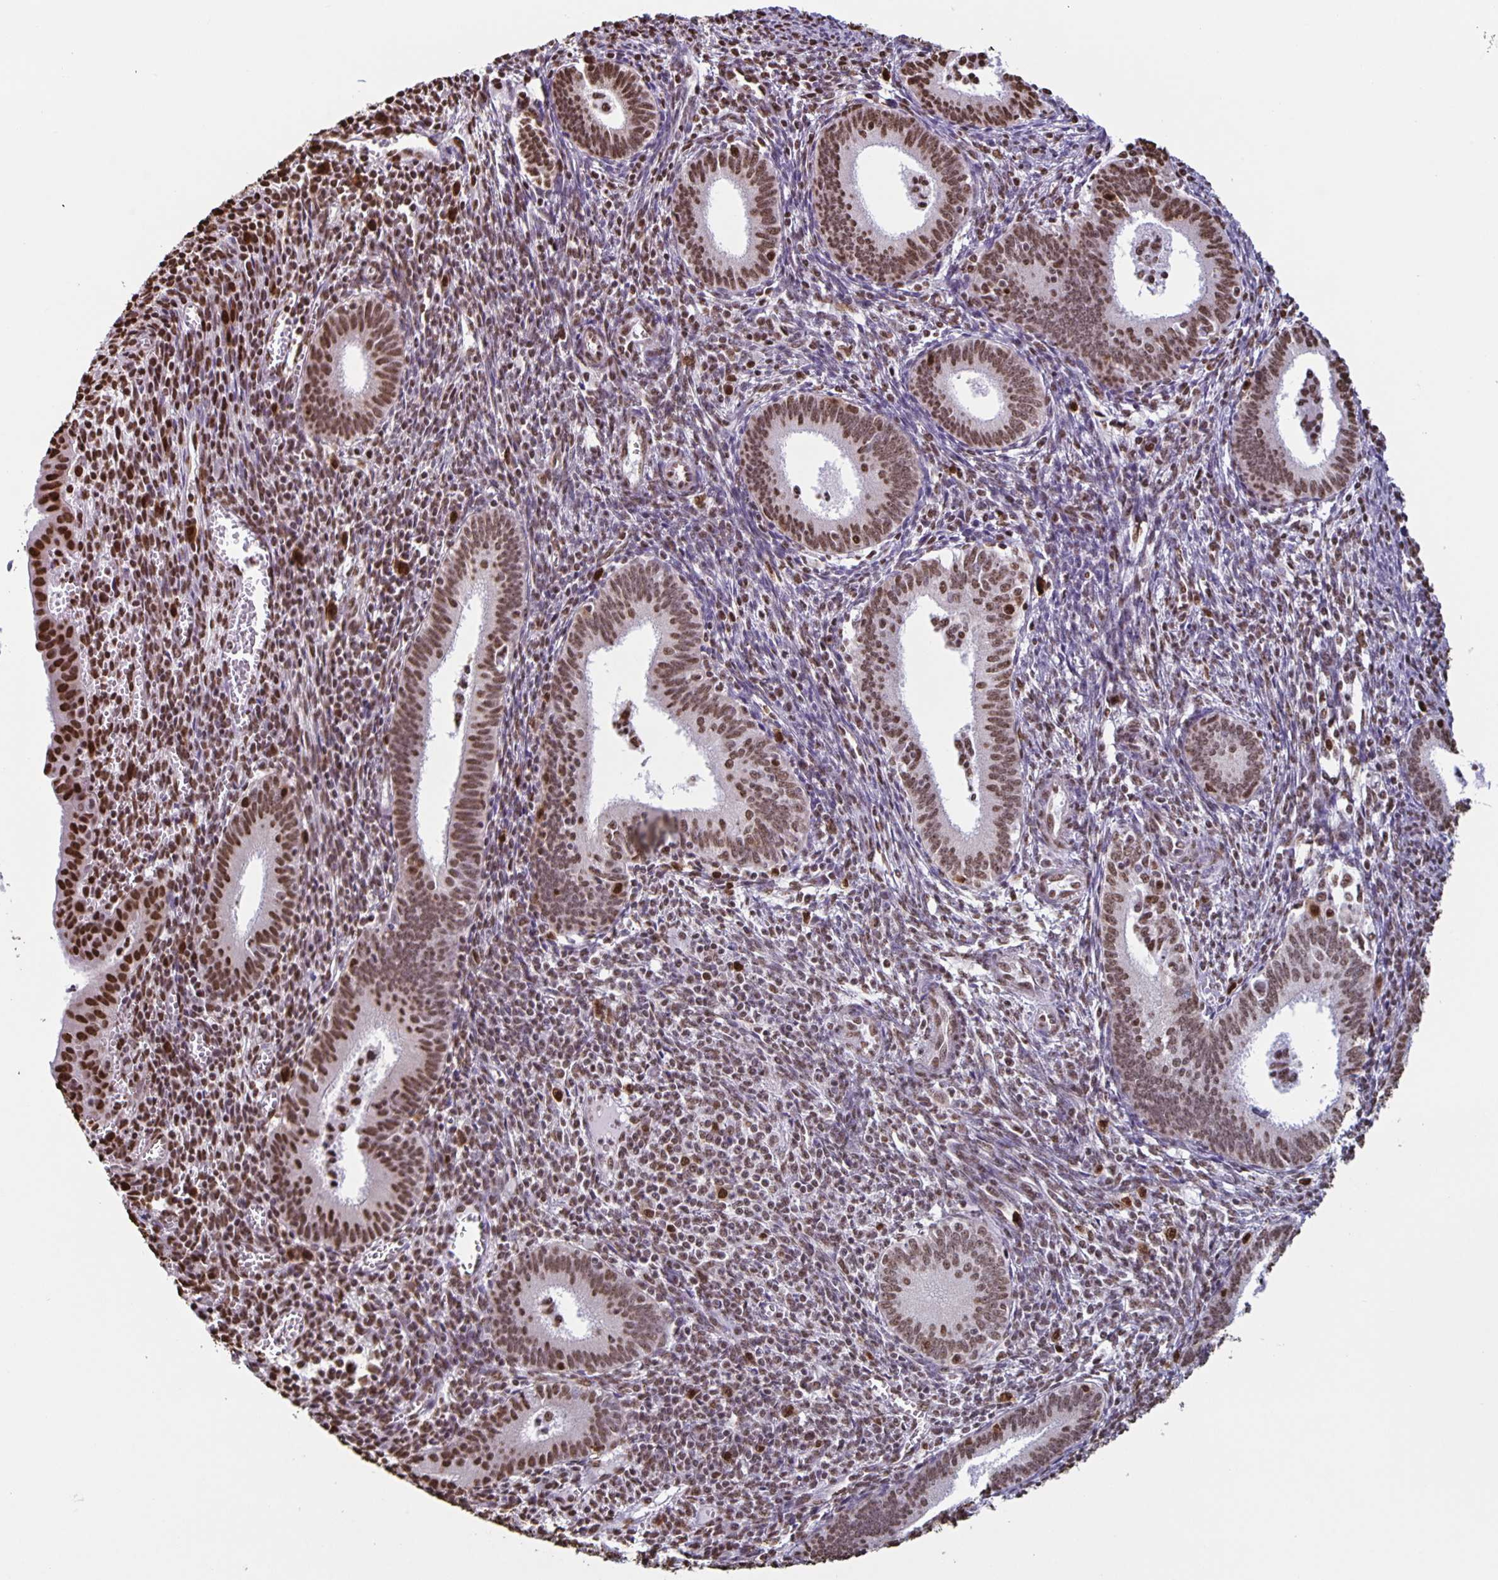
{"staining": {"intensity": "moderate", "quantity": "25%-75%", "location": "nuclear"}, "tissue": "endometrium", "cell_type": "Cells in endometrial stroma", "image_type": "normal", "snomed": [{"axis": "morphology", "description": "Normal tissue, NOS"}, {"axis": "topography", "description": "Endometrium"}], "caption": "Immunohistochemical staining of benign endometrium demonstrates moderate nuclear protein expression in approximately 25%-75% of cells in endometrial stroma. The protein of interest is shown in brown color, while the nuclei are stained blue.", "gene": "DUT", "patient": {"sex": "female", "age": 41}}